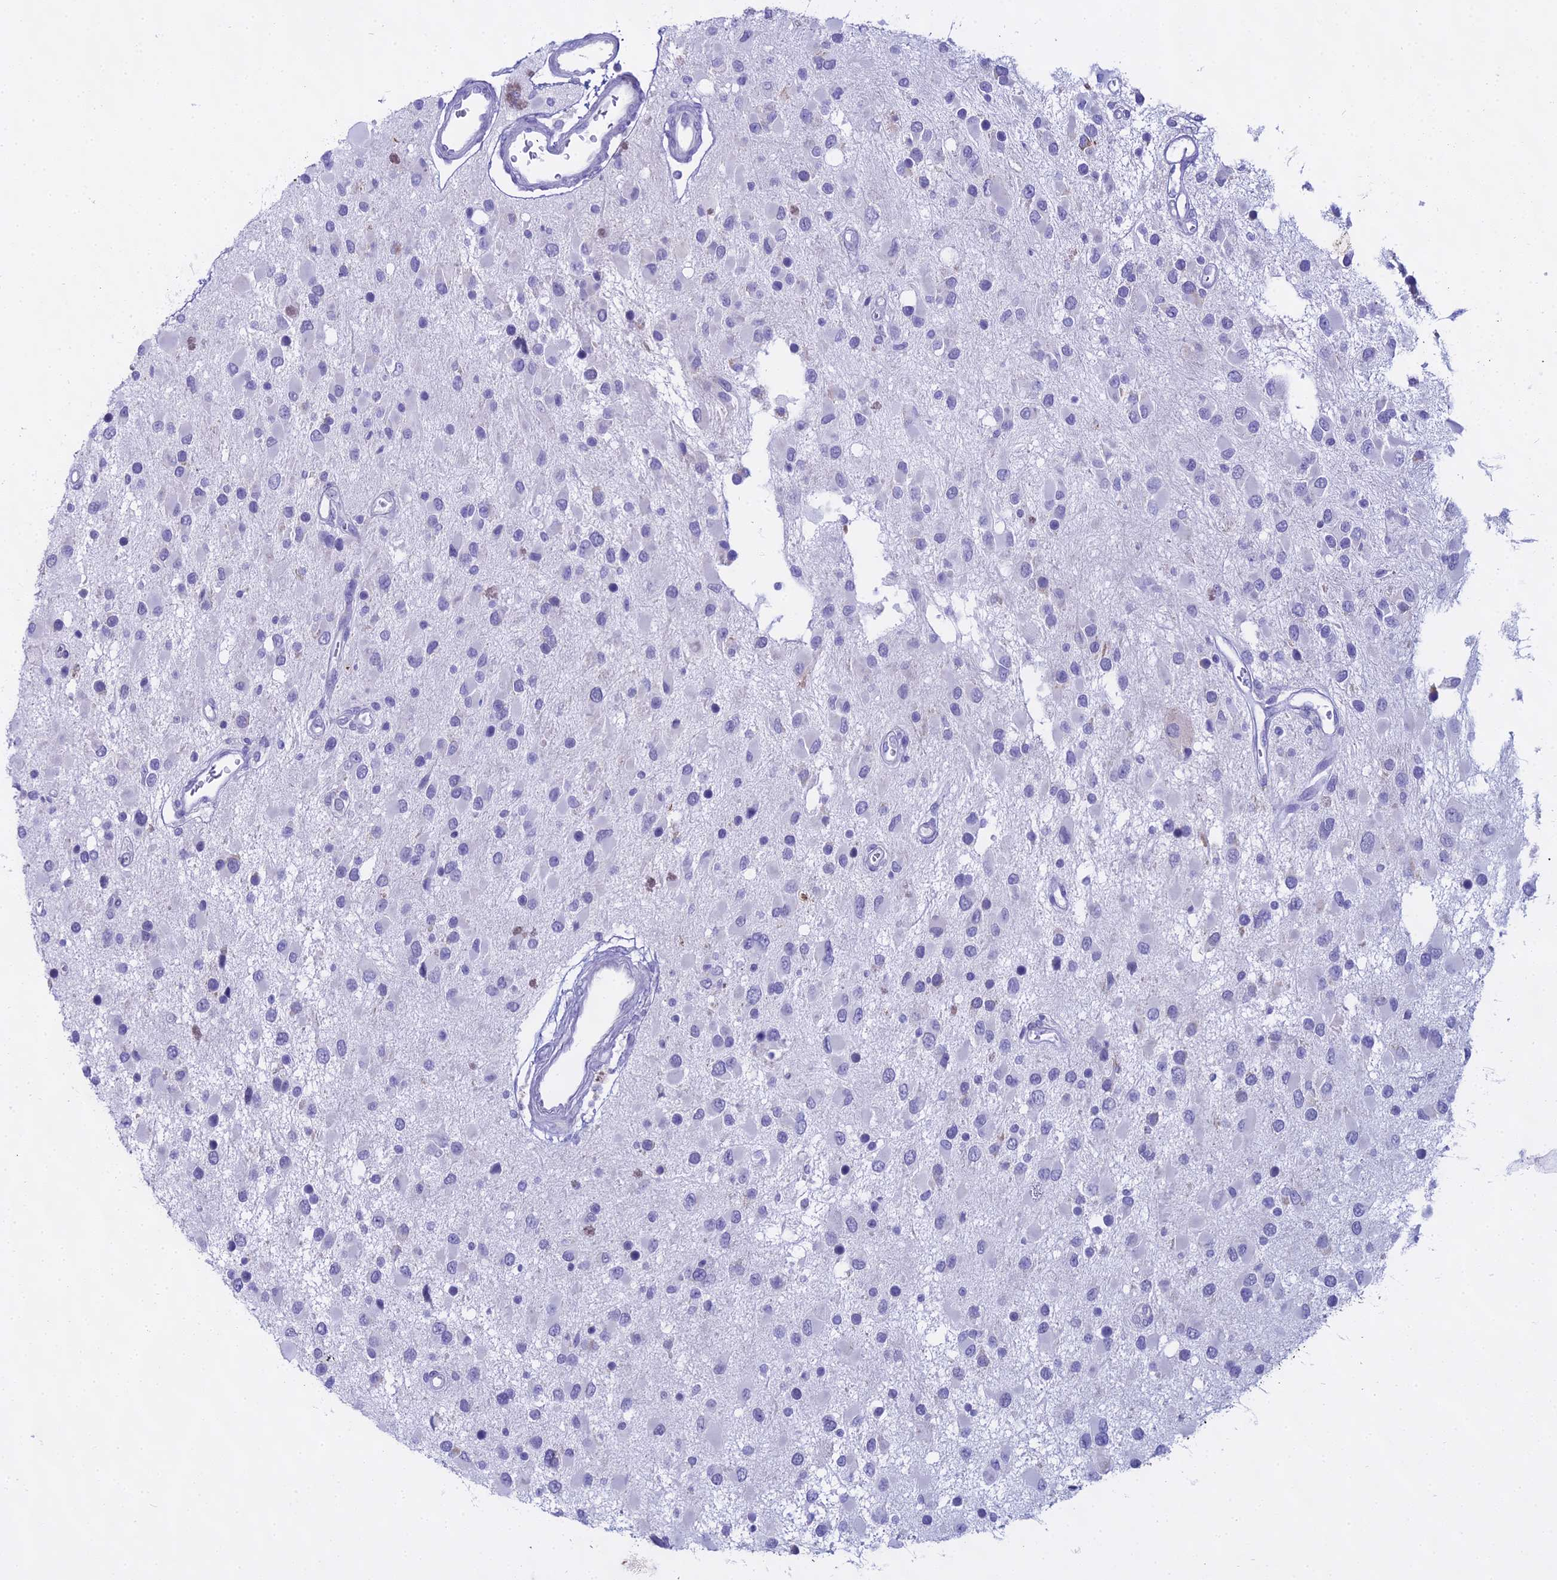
{"staining": {"intensity": "negative", "quantity": "none", "location": "none"}, "tissue": "glioma", "cell_type": "Tumor cells", "image_type": "cancer", "snomed": [{"axis": "morphology", "description": "Glioma, malignant, High grade"}, {"axis": "topography", "description": "Brain"}], "caption": "An image of human malignant glioma (high-grade) is negative for staining in tumor cells.", "gene": "CGB2", "patient": {"sex": "male", "age": 53}}